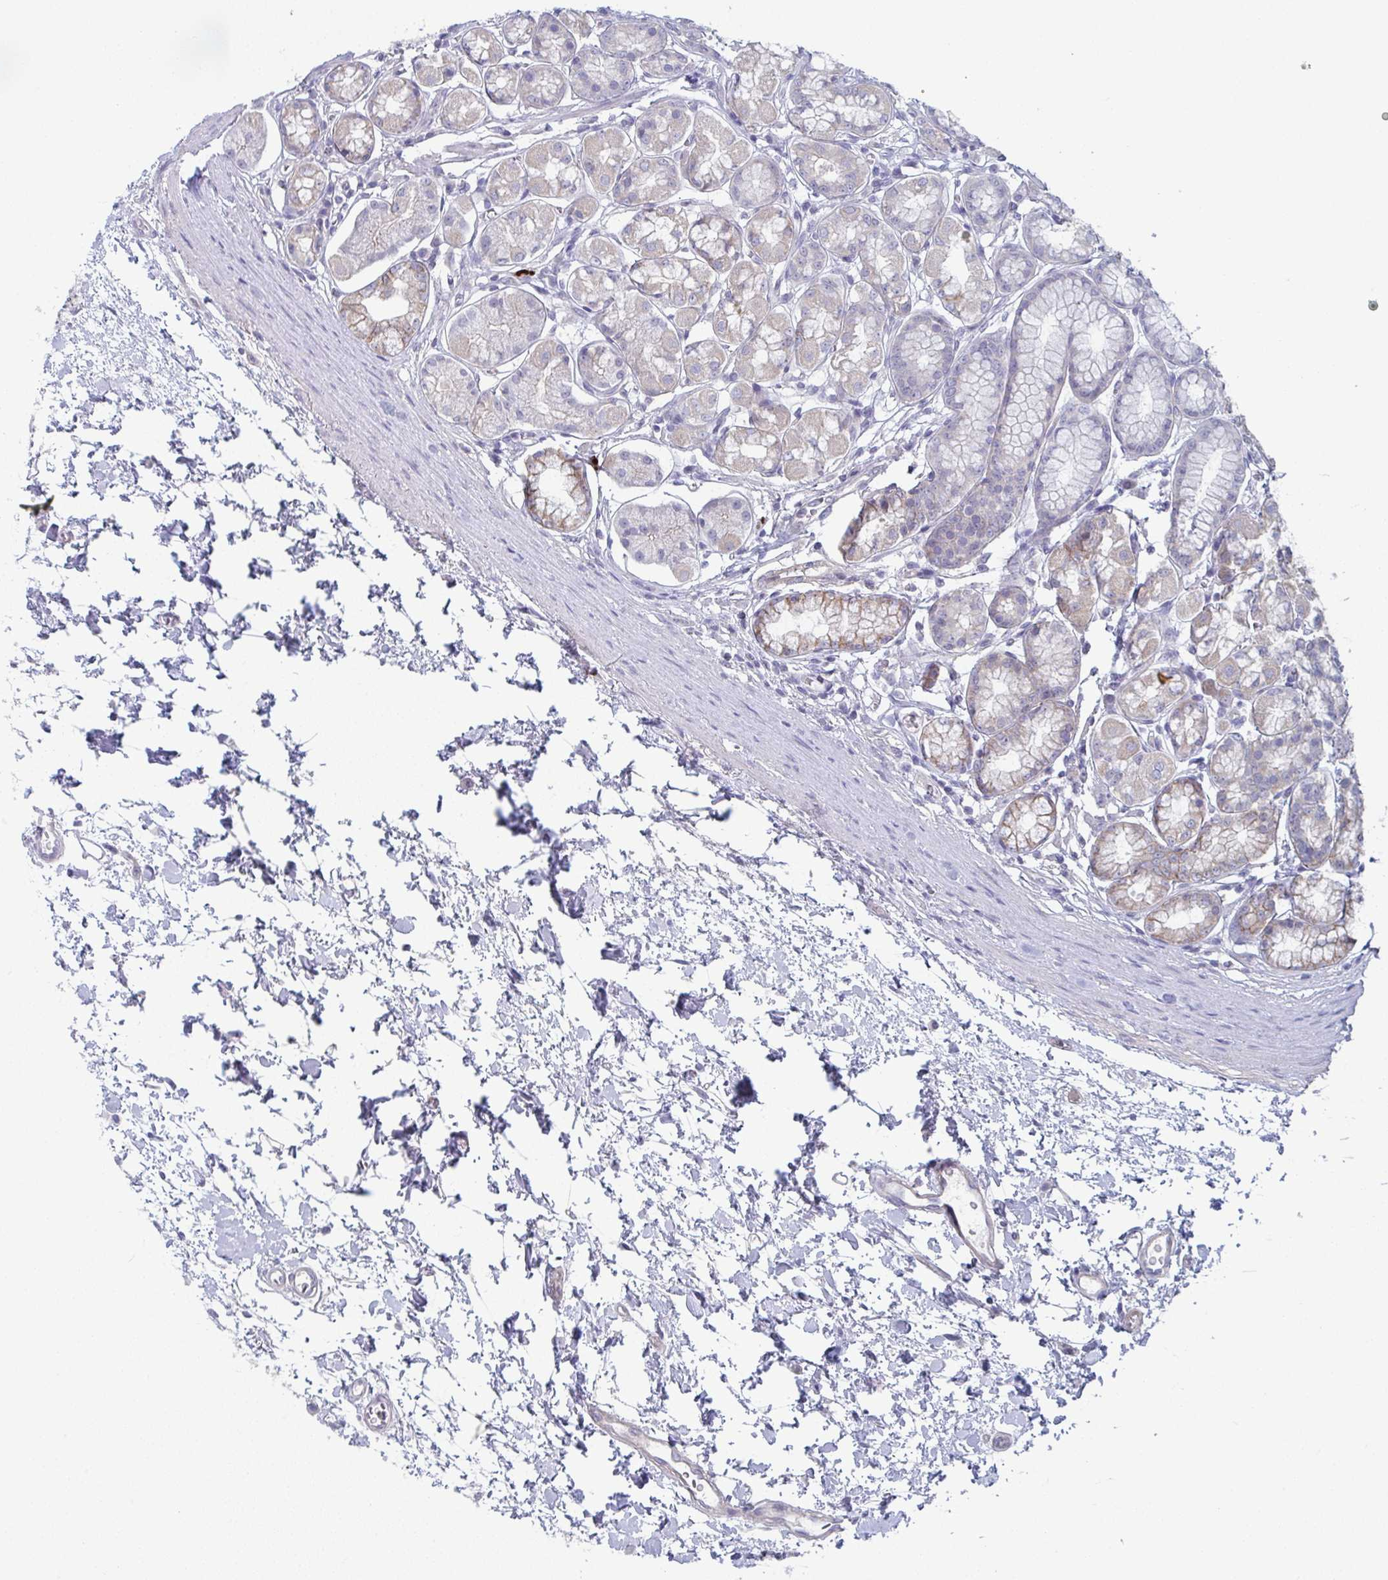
{"staining": {"intensity": "moderate", "quantity": "<25%", "location": "cytoplasmic/membranous"}, "tissue": "stomach", "cell_type": "Glandular cells", "image_type": "normal", "snomed": [{"axis": "morphology", "description": "Normal tissue, NOS"}, {"axis": "topography", "description": "Stomach"}, {"axis": "topography", "description": "Stomach, lower"}], "caption": "Immunohistochemistry (IHC) micrograph of benign human stomach stained for a protein (brown), which reveals low levels of moderate cytoplasmic/membranous expression in approximately <25% of glandular cells.", "gene": "STK26", "patient": {"sex": "male", "age": 76}}